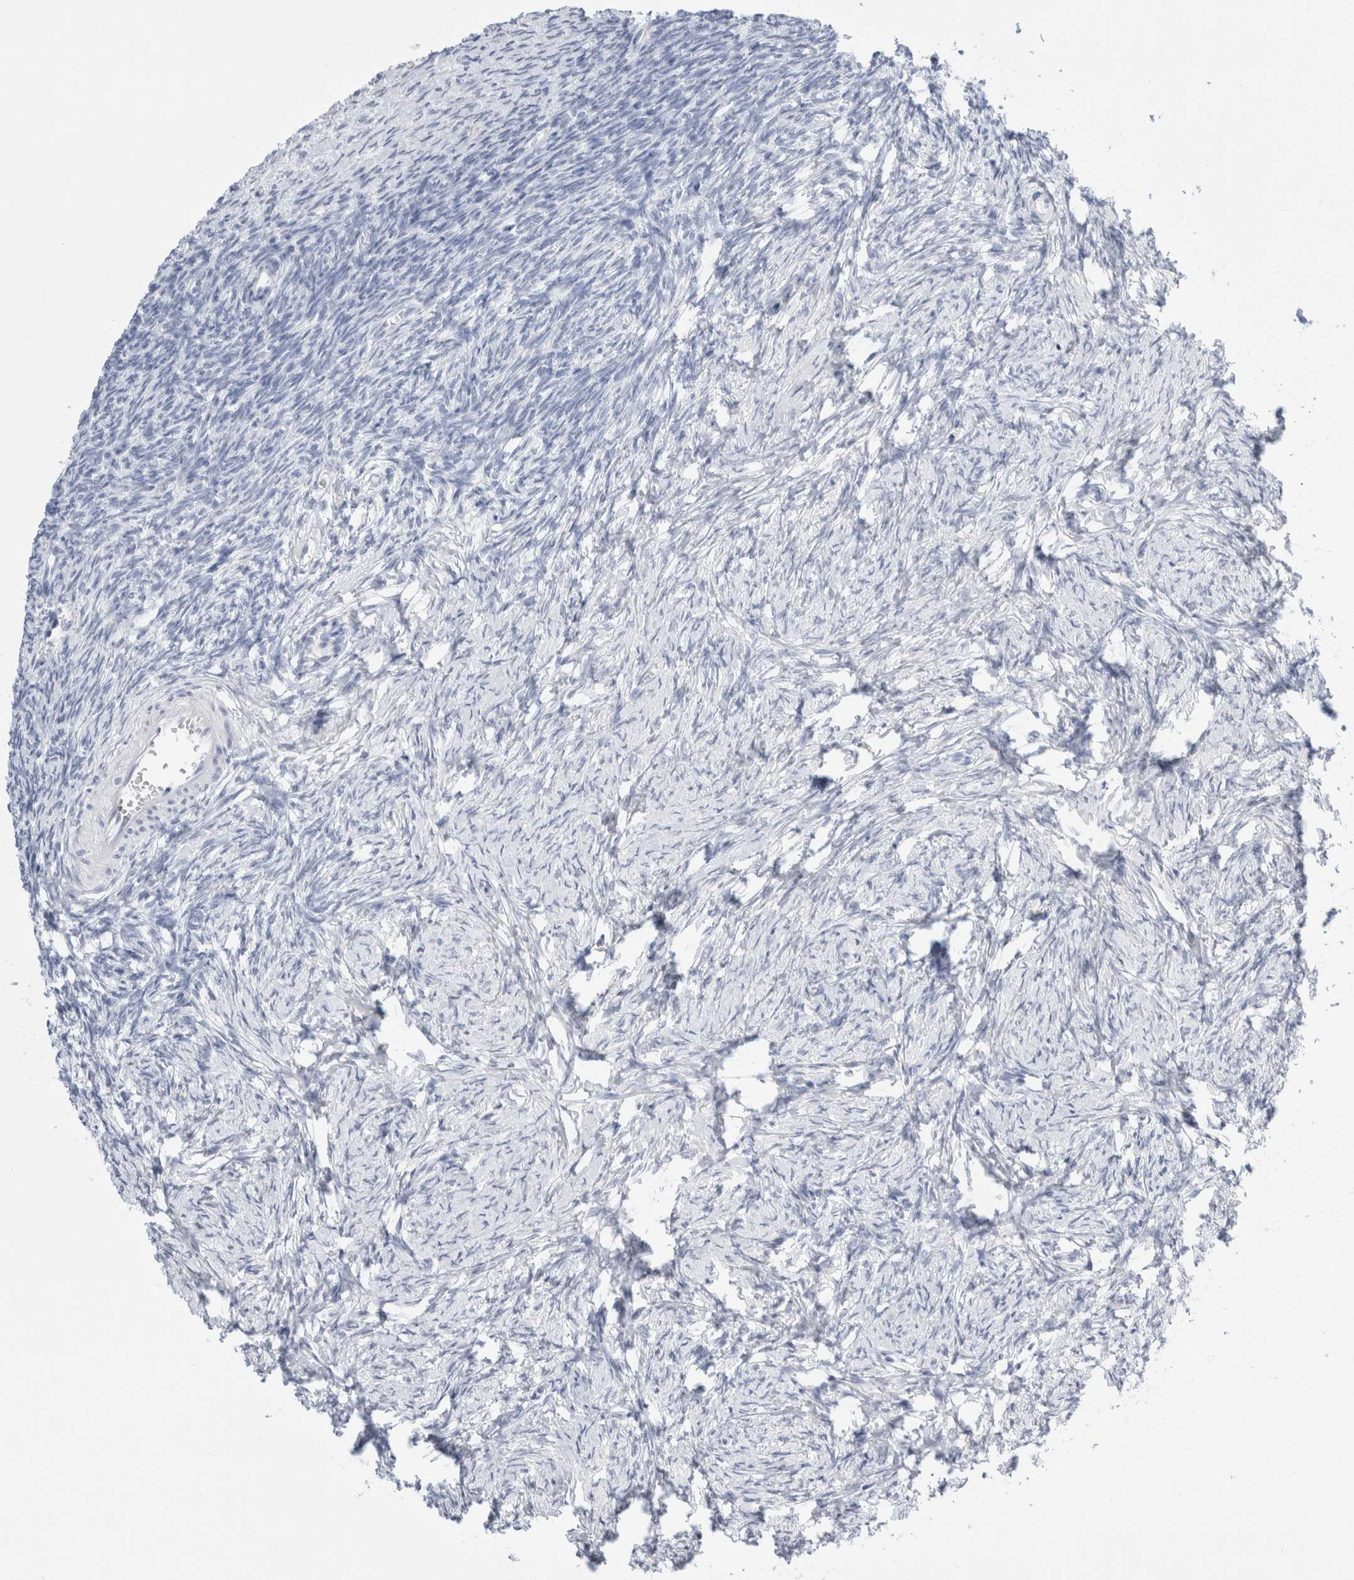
{"staining": {"intensity": "negative", "quantity": "none", "location": "none"}, "tissue": "ovary", "cell_type": "Follicle cells", "image_type": "normal", "snomed": [{"axis": "morphology", "description": "Normal tissue, NOS"}, {"axis": "topography", "description": "Ovary"}], "caption": "Immunohistochemical staining of benign human ovary shows no significant positivity in follicle cells.", "gene": "MUC15", "patient": {"sex": "female", "age": 34}}